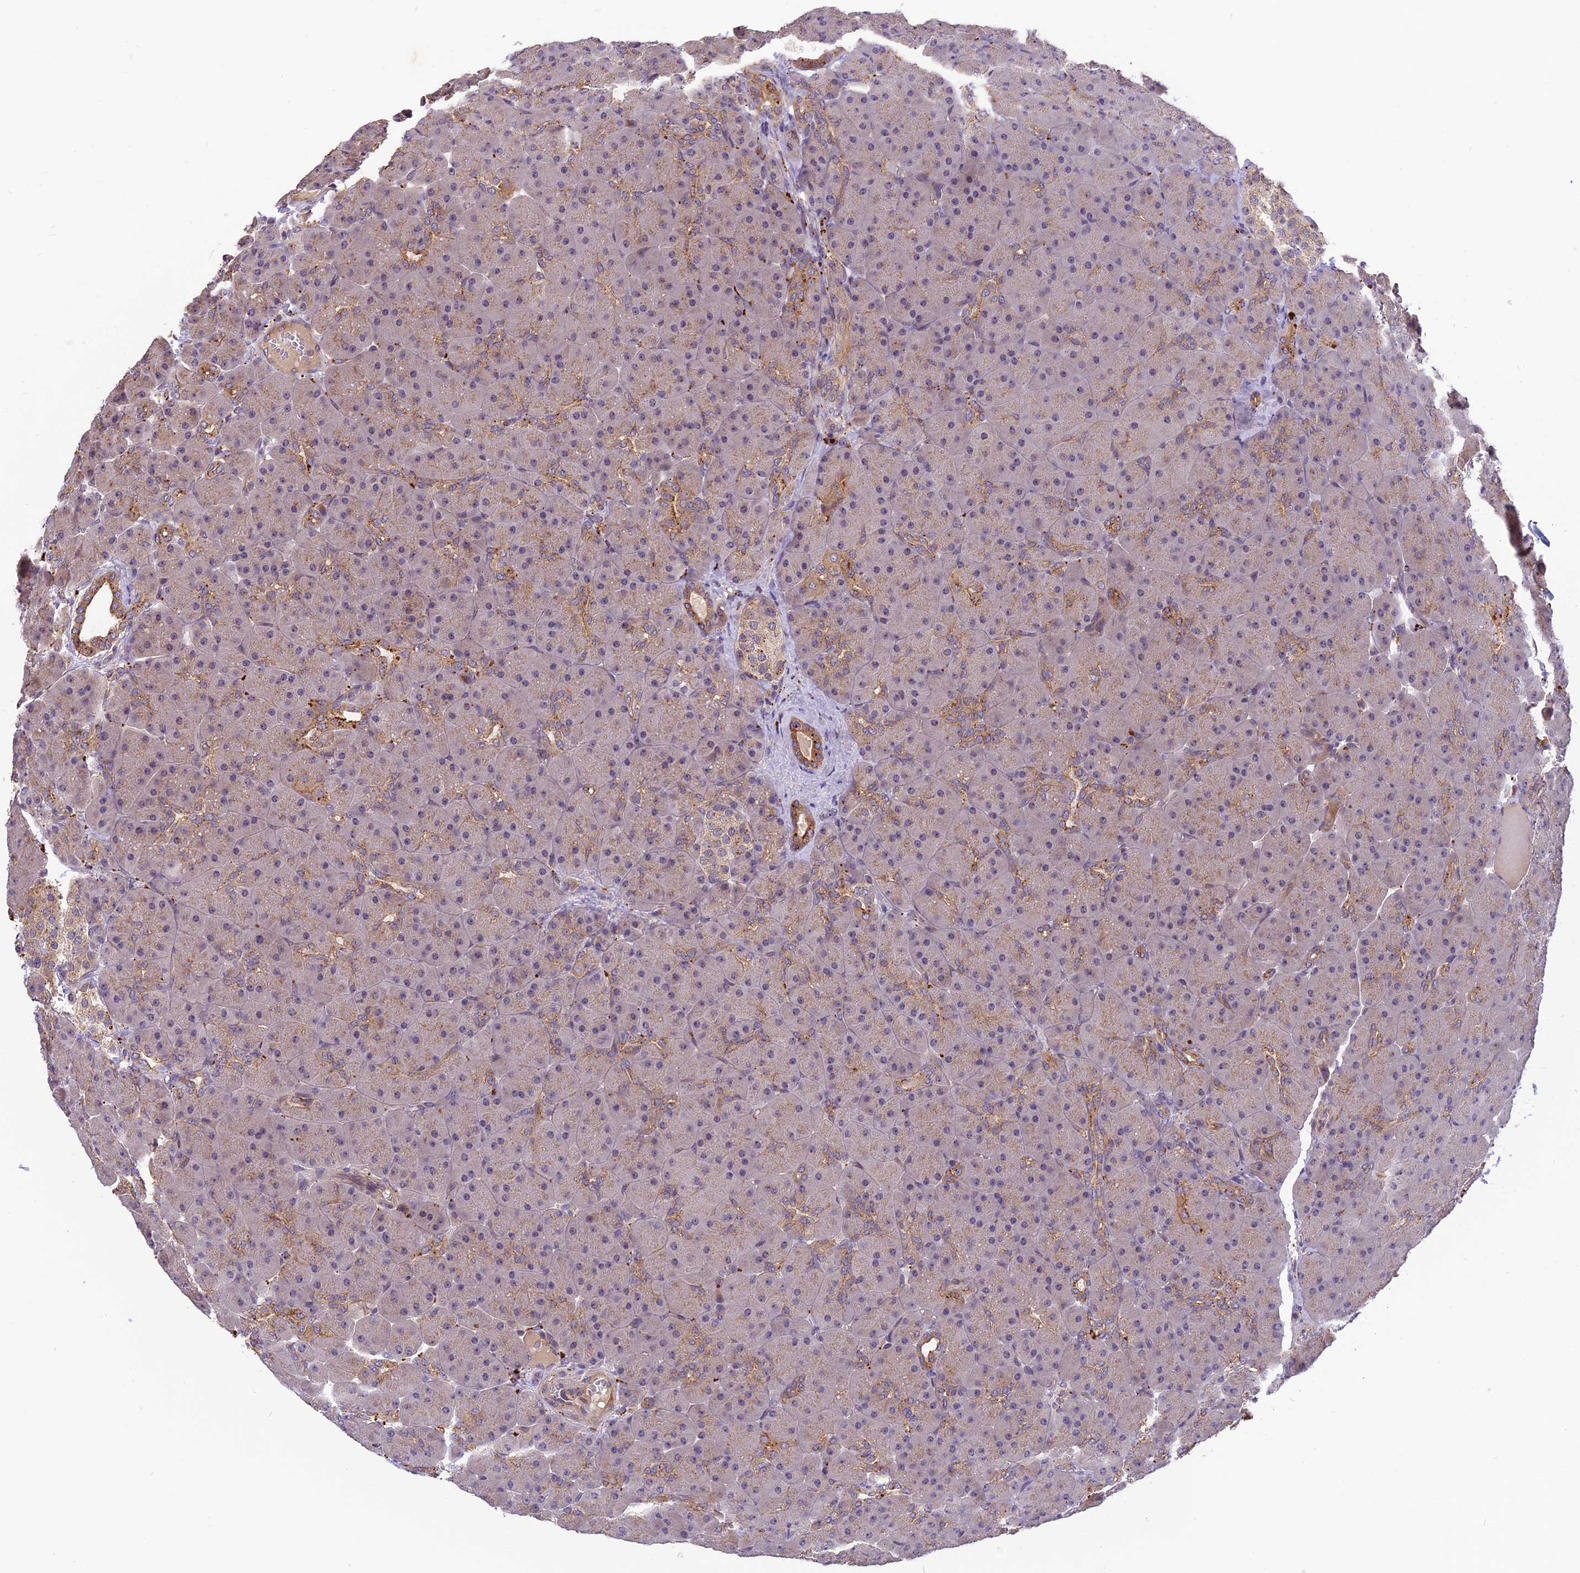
{"staining": {"intensity": "moderate", "quantity": "25%-75%", "location": "cytoplasmic/membranous"}, "tissue": "pancreas", "cell_type": "Exocrine glandular cells", "image_type": "normal", "snomed": [{"axis": "morphology", "description": "Normal tissue, NOS"}, {"axis": "topography", "description": "Pancreas"}], "caption": "IHC staining of normal pancreas, which displays medium levels of moderate cytoplasmic/membranous positivity in approximately 25%-75% of exocrine glandular cells indicating moderate cytoplasmic/membranous protein staining. The staining was performed using DAB (3,3'-diaminobenzidine) (brown) for protein detection and nuclei were counterstained in hematoxylin (blue).", "gene": "FNIP2", "patient": {"sex": "male", "age": 66}}